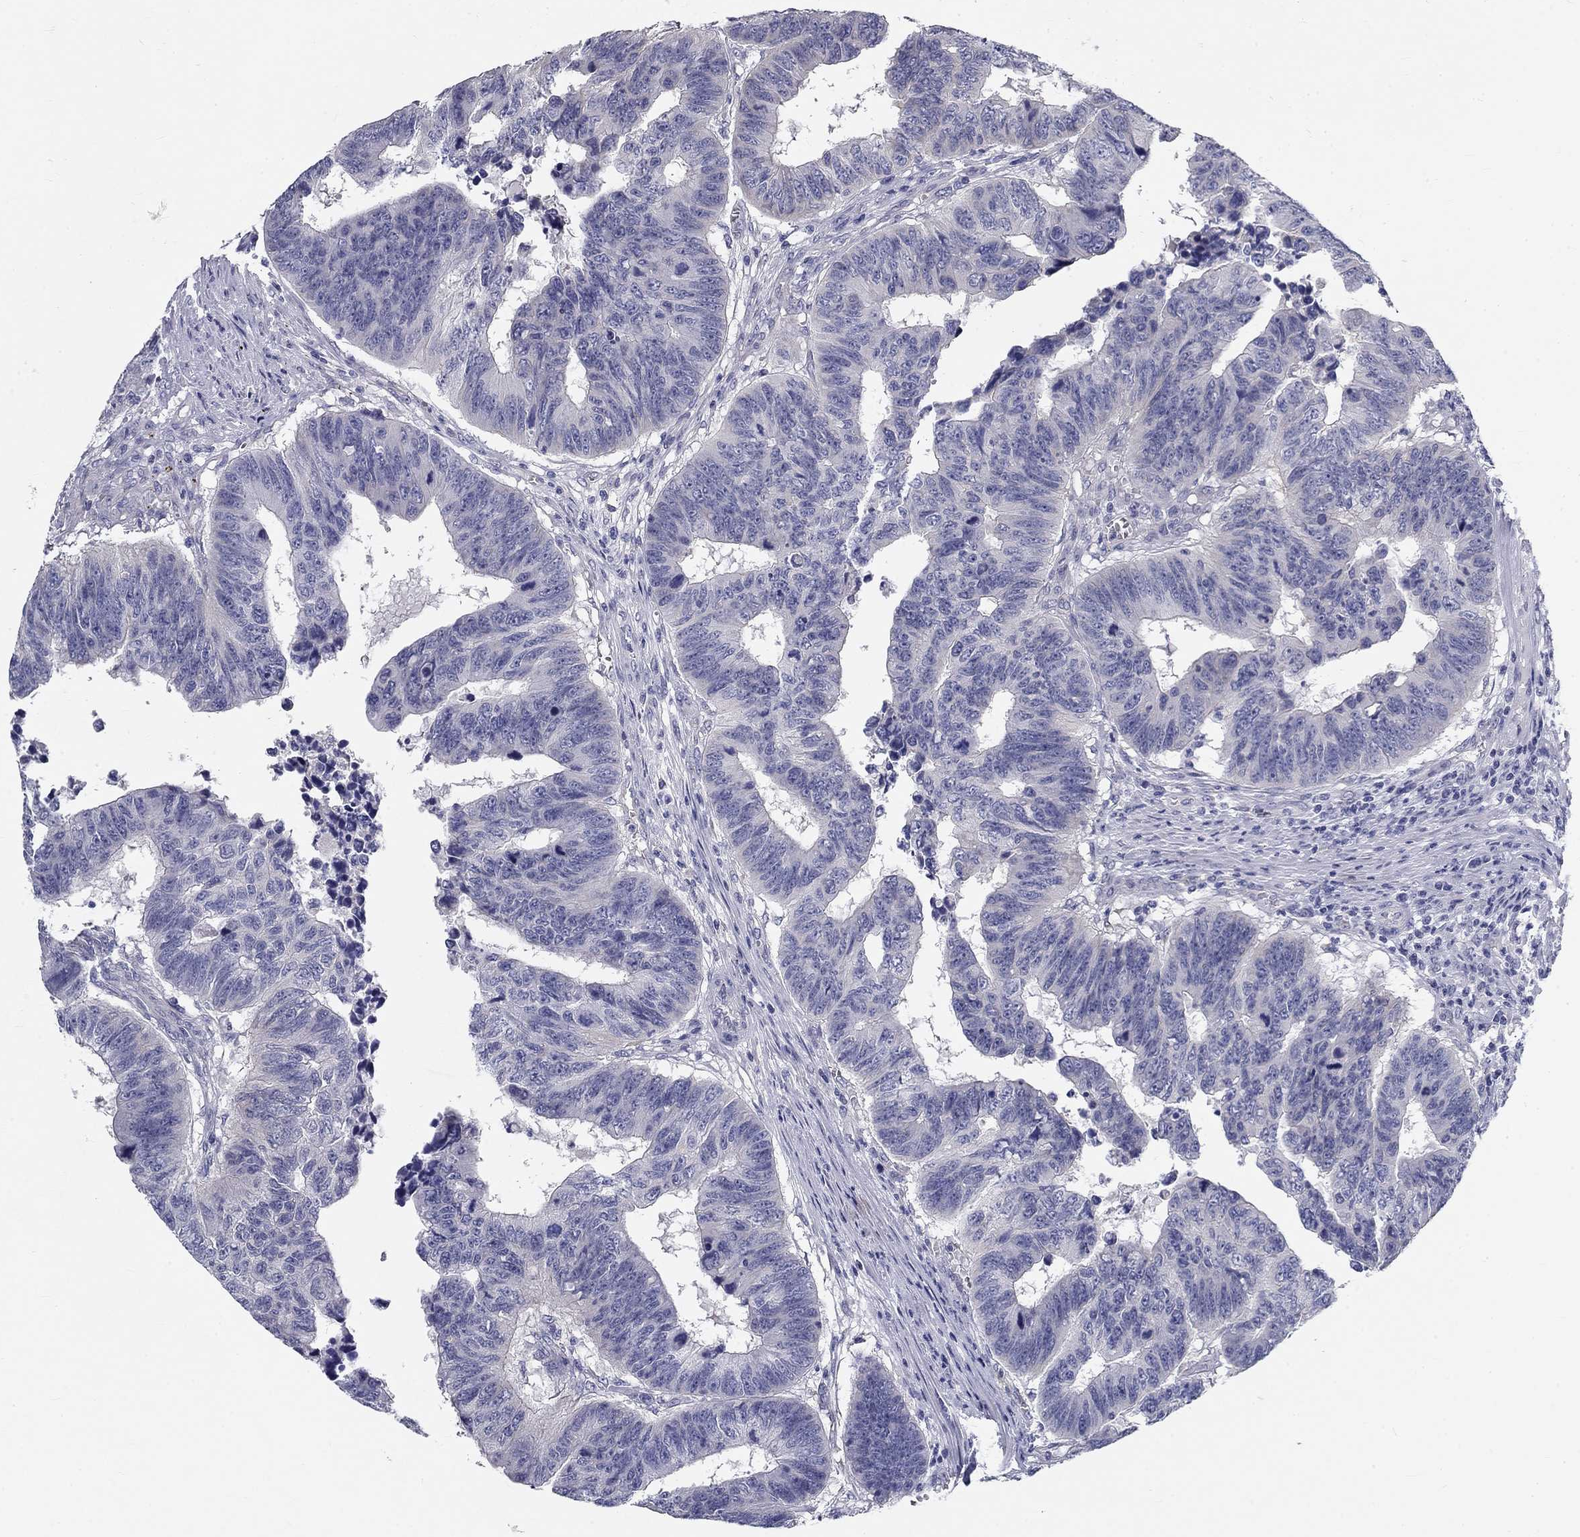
{"staining": {"intensity": "negative", "quantity": "none", "location": "none"}, "tissue": "colorectal cancer", "cell_type": "Tumor cells", "image_type": "cancer", "snomed": [{"axis": "morphology", "description": "Adenocarcinoma, NOS"}, {"axis": "topography", "description": "Appendix"}, {"axis": "topography", "description": "Colon"}, {"axis": "topography", "description": "Cecum"}, {"axis": "topography", "description": "Colon asc"}], "caption": "DAB immunohistochemical staining of colorectal adenocarcinoma displays no significant positivity in tumor cells.", "gene": "GALNTL5", "patient": {"sex": "female", "age": 85}}